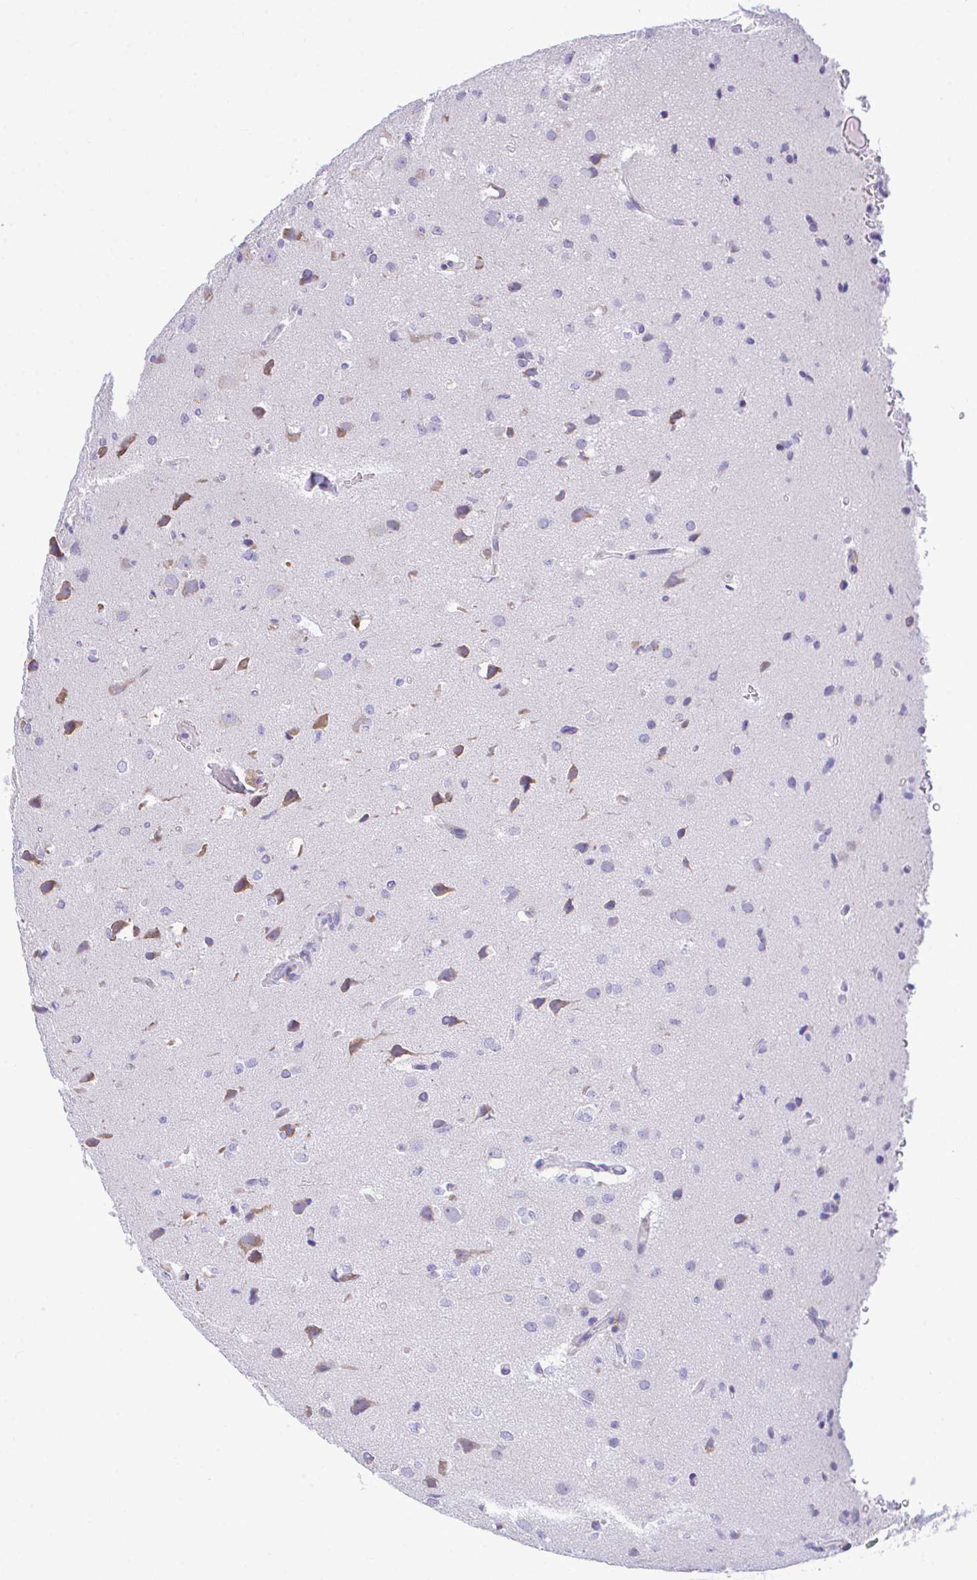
{"staining": {"intensity": "negative", "quantity": "none", "location": "none"}, "tissue": "glioma", "cell_type": "Tumor cells", "image_type": "cancer", "snomed": [{"axis": "morphology", "description": "Glioma, malignant, Low grade"}, {"axis": "topography", "description": "Brain"}], "caption": "This histopathology image is of malignant glioma (low-grade) stained with immunohistochemistry to label a protein in brown with the nuclei are counter-stained blue. There is no expression in tumor cells.", "gene": "PIGK", "patient": {"sex": "female", "age": 33}}